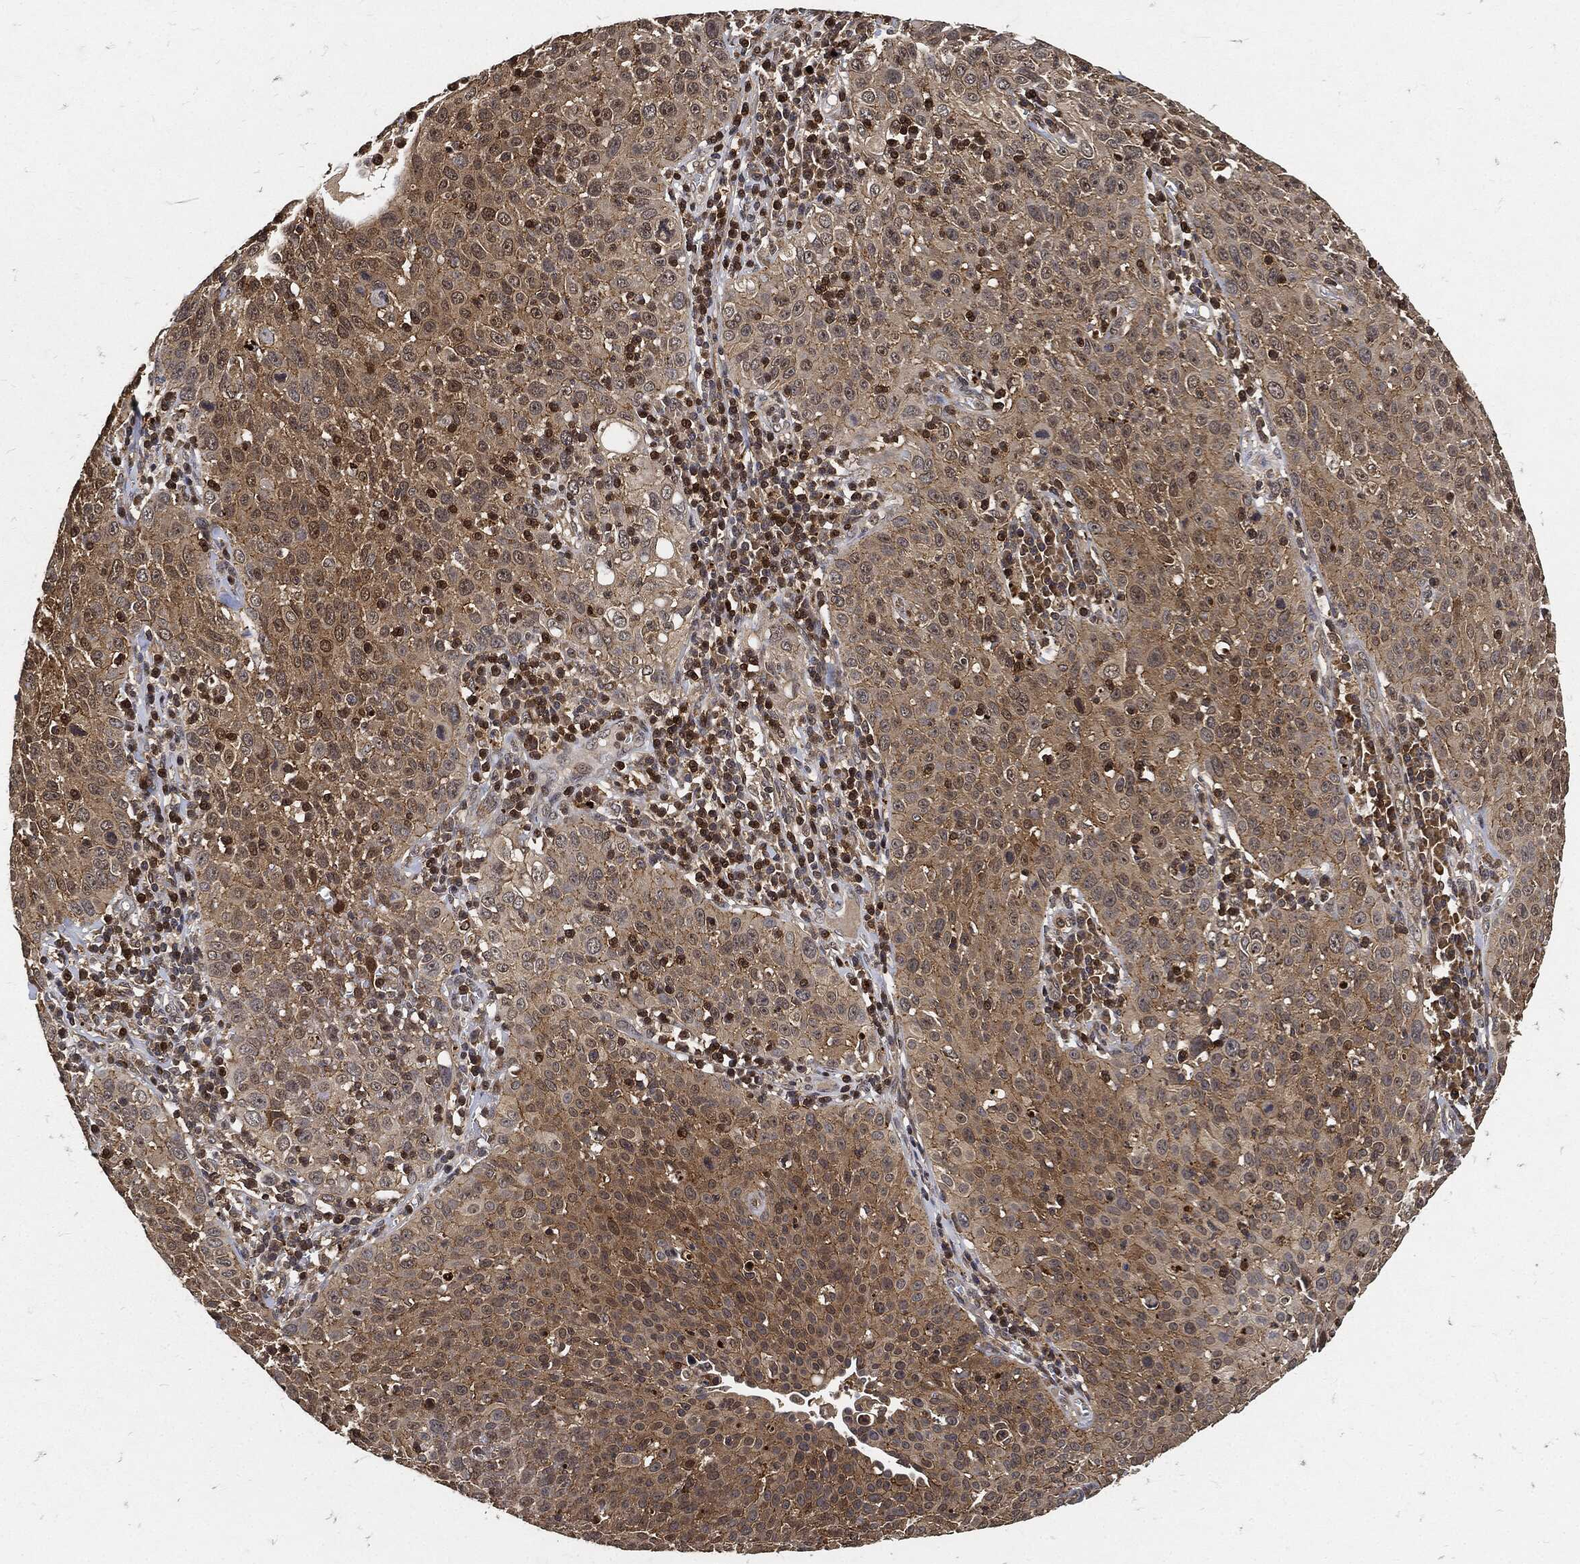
{"staining": {"intensity": "moderate", "quantity": "25%-75%", "location": "cytoplasmic/membranous"}, "tissue": "cervical cancer", "cell_type": "Tumor cells", "image_type": "cancer", "snomed": [{"axis": "morphology", "description": "Squamous cell carcinoma, NOS"}, {"axis": "topography", "description": "Cervix"}], "caption": "Human cervical cancer stained for a protein (brown) demonstrates moderate cytoplasmic/membranous positive staining in about 25%-75% of tumor cells.", "gene": "ZNF226", "patient": {"sex": "female", "age": 26}}